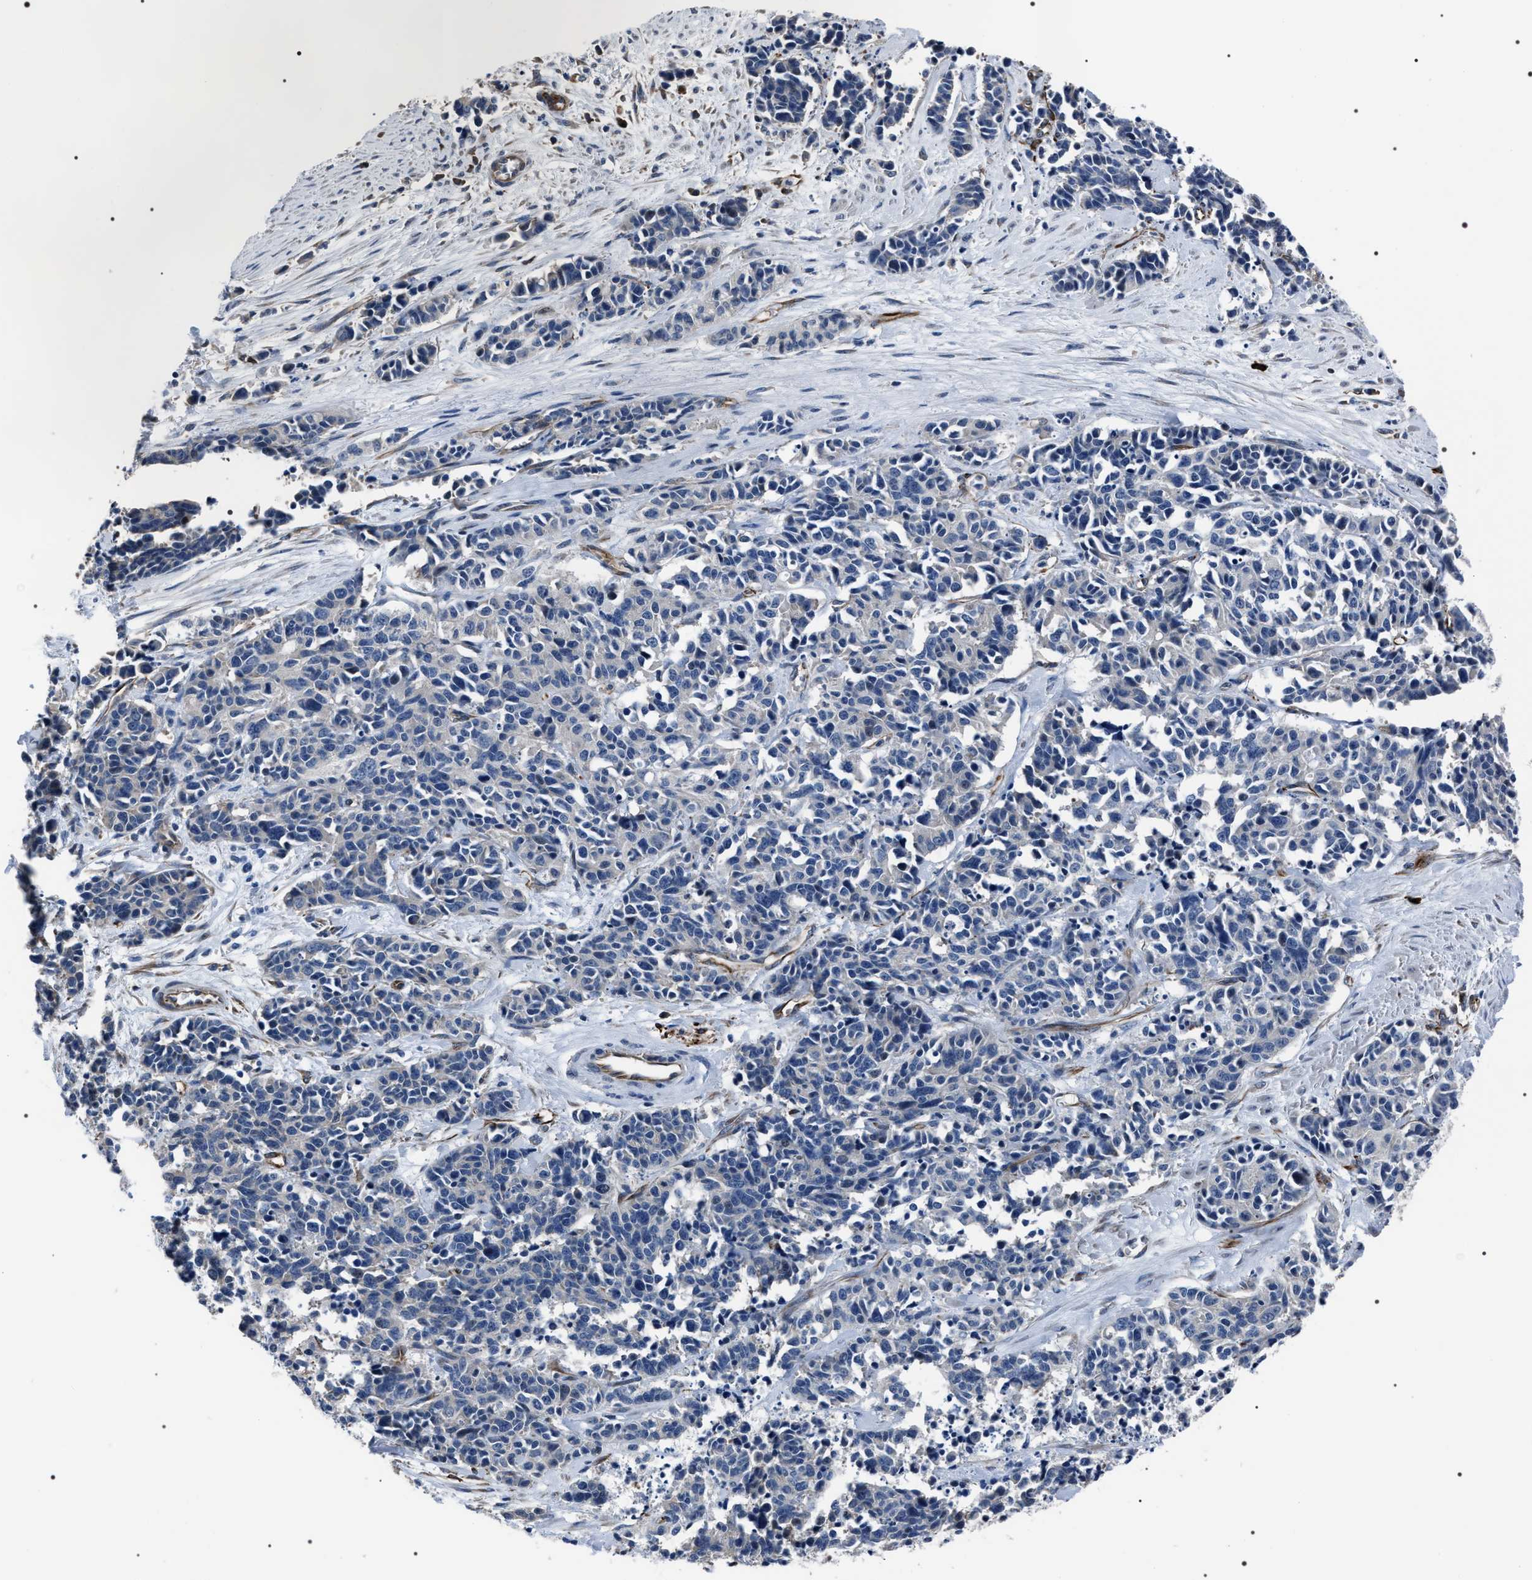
{"staining": {"intensity": "negative", "quantity": "none", "location": "none"}, "tissue": "cervical cancer", "cell_type": "Tumor cells", "image_type": "cancer", "snomed": [{"axis": "morphology", "description": "Squamous cell carcinoma, NOS"}, {"axis": "topography", "description": "Cervix"}], "caption": "This is an IHC image of cervical cancer. There is no staining in tumor cells.", "gene": "PKD1L1", "patient": {"sex": "female", "age": 35}}